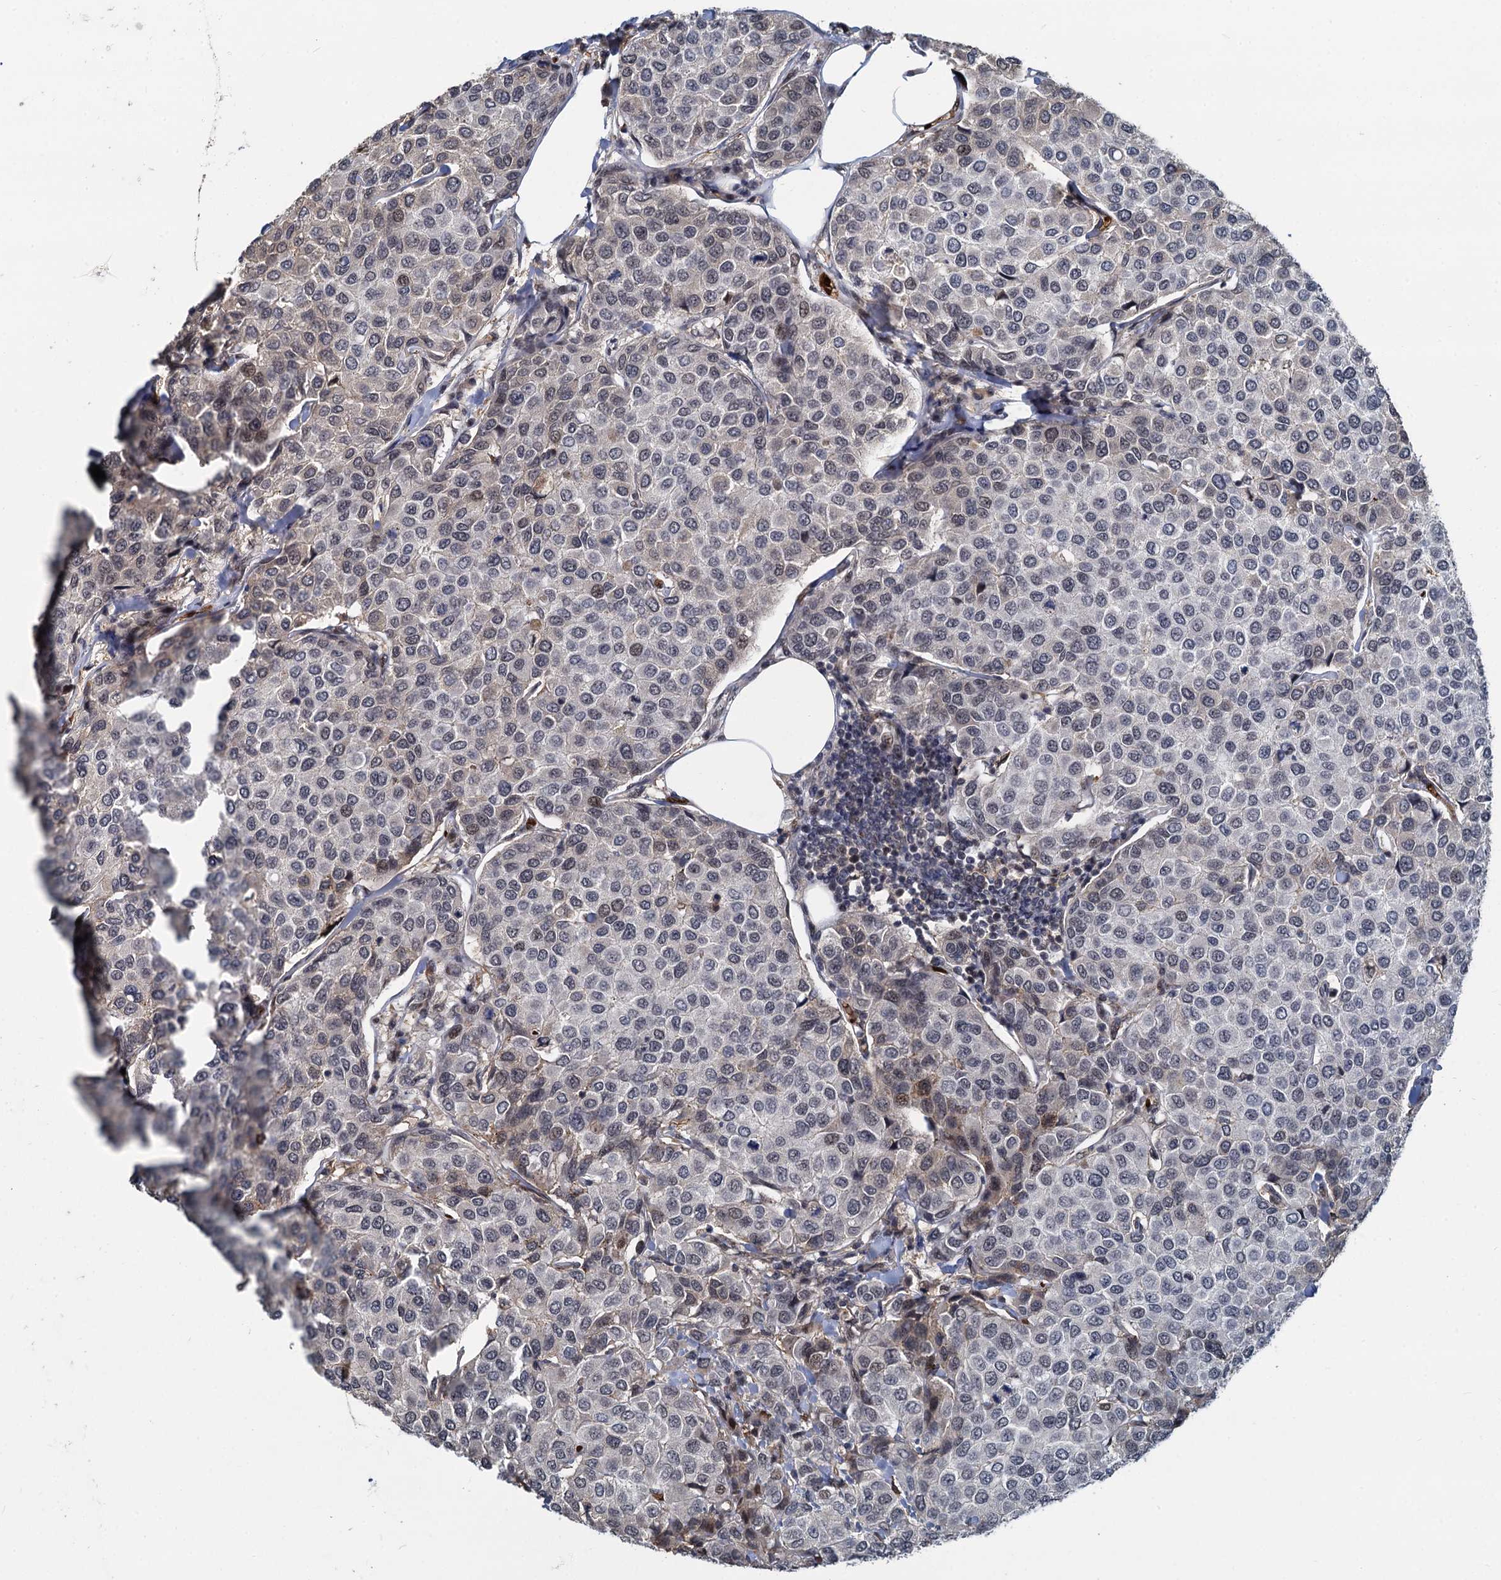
{"staining": {"intensity": "weak", "quantity": "<25%", "location": "nuclear"}, "tissue": "breast cancer", "cell_type": "Tumor cells", "image_type": "cancer", "snomed": [{"axis": "morphology", "description": "Duct carcinoma"}, {"axis": "topography", "description": "Breast"}], "caption": "High power microscopy histopathology image of an immunohistochemistry (IHC) photomicrograph of breast cancer (invasive ductal carcinoma), revealing no significant staining in tumor cells. Brightfield microscopy of immunohistochemistry (IHC) stained with DAB (brown) and hematoxylin (blue), captured at high magnification.", "gene": "FANCI", "patient": {"sex": "female", "age": 55}}